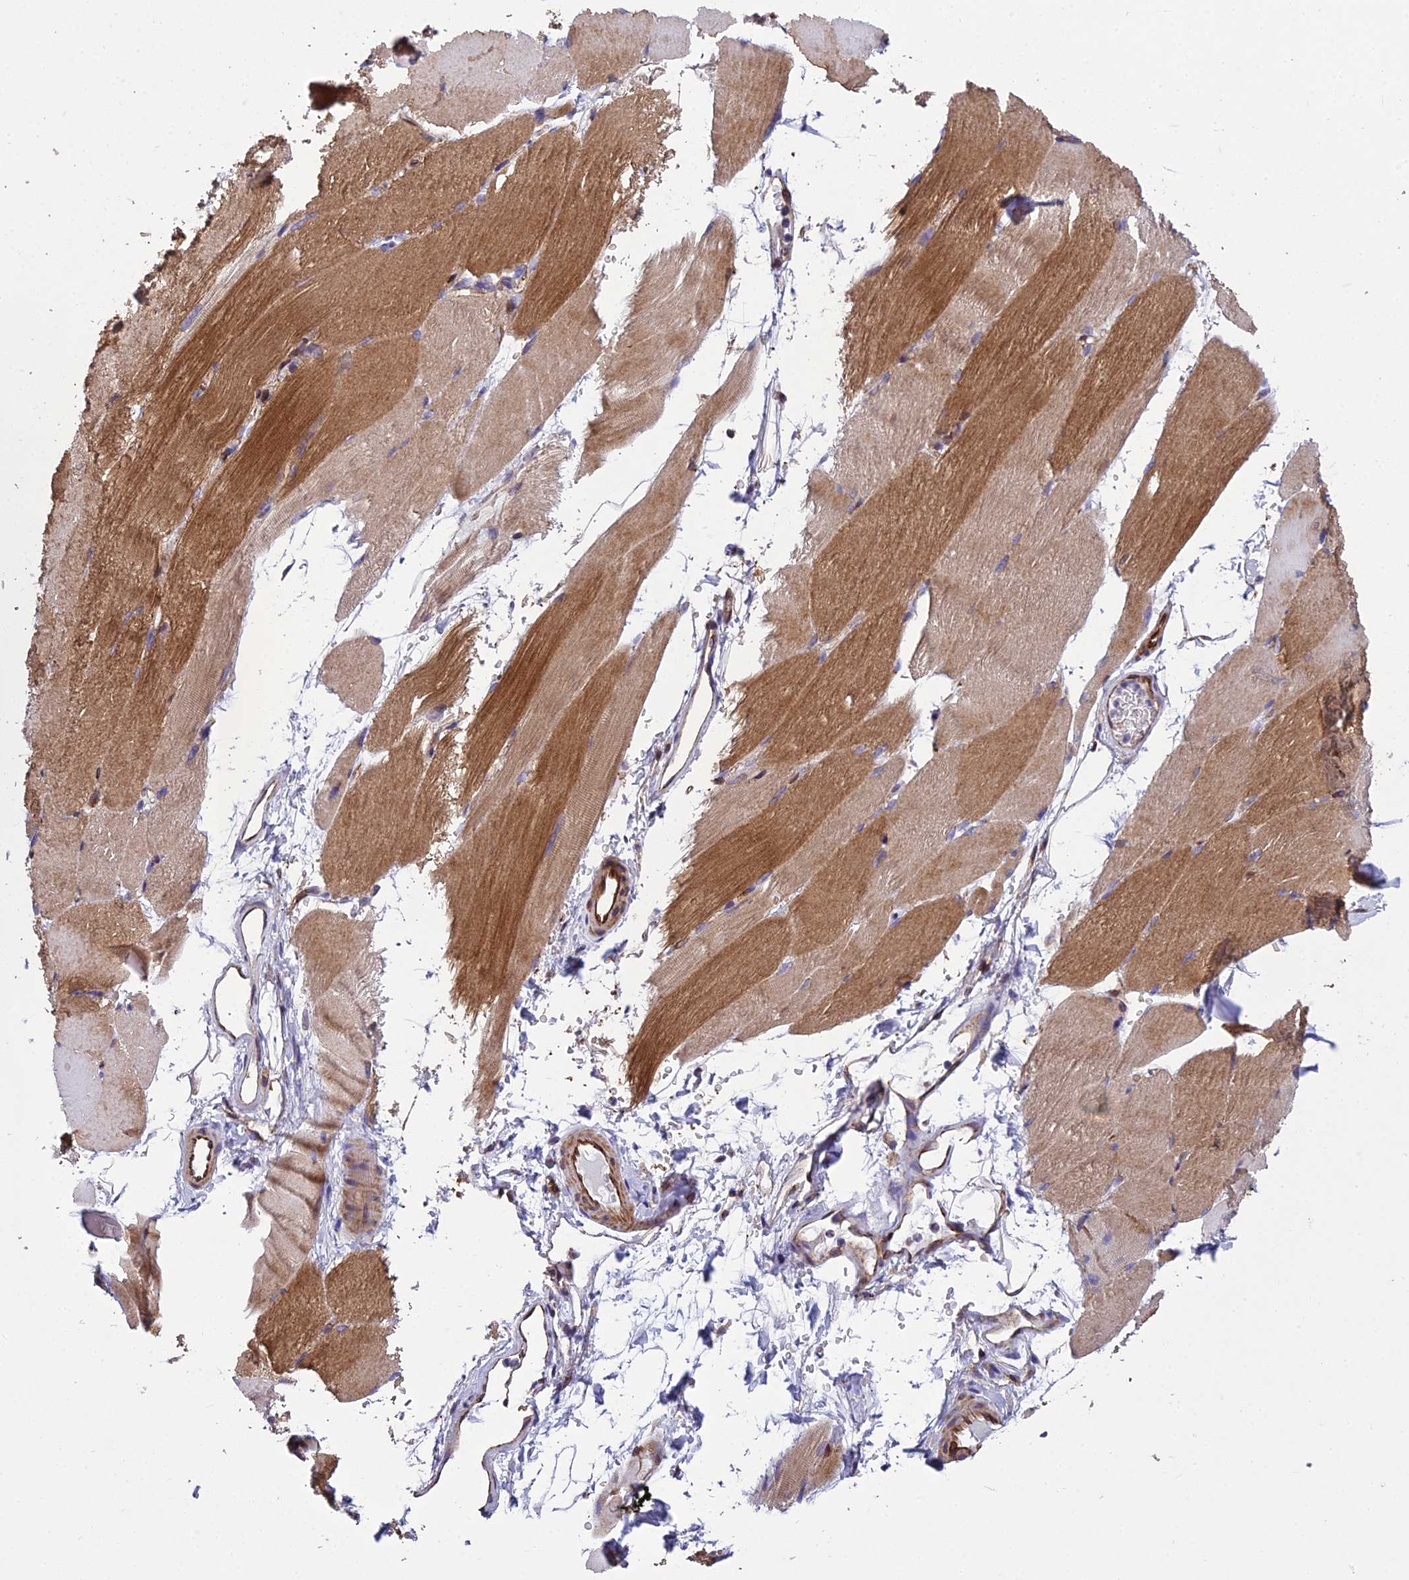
{"staining": {"intensity": "strong", "quantity": "25%-75%", "location": "cytoplasmic/membranous"}, "tissue": "skeletal muscle", "cell_type": "Myocytes", "image_type": "normal", "snomed": [{"axis": "morphology", "description": "Normal tissue, NOS"}, {"axis": "topography", "description": "Skeletal muscle"}, {"axis": "topography", "description": "Parathyroid gland"}], "caption": "Skeletal muscle stained for a protein (brown) shows strong cytoplasmic/membranous positive positivity in about 25%-75% of myocytes.", "gene": "GIMAP1", "patient": {"sex": "female", "age": 37}}